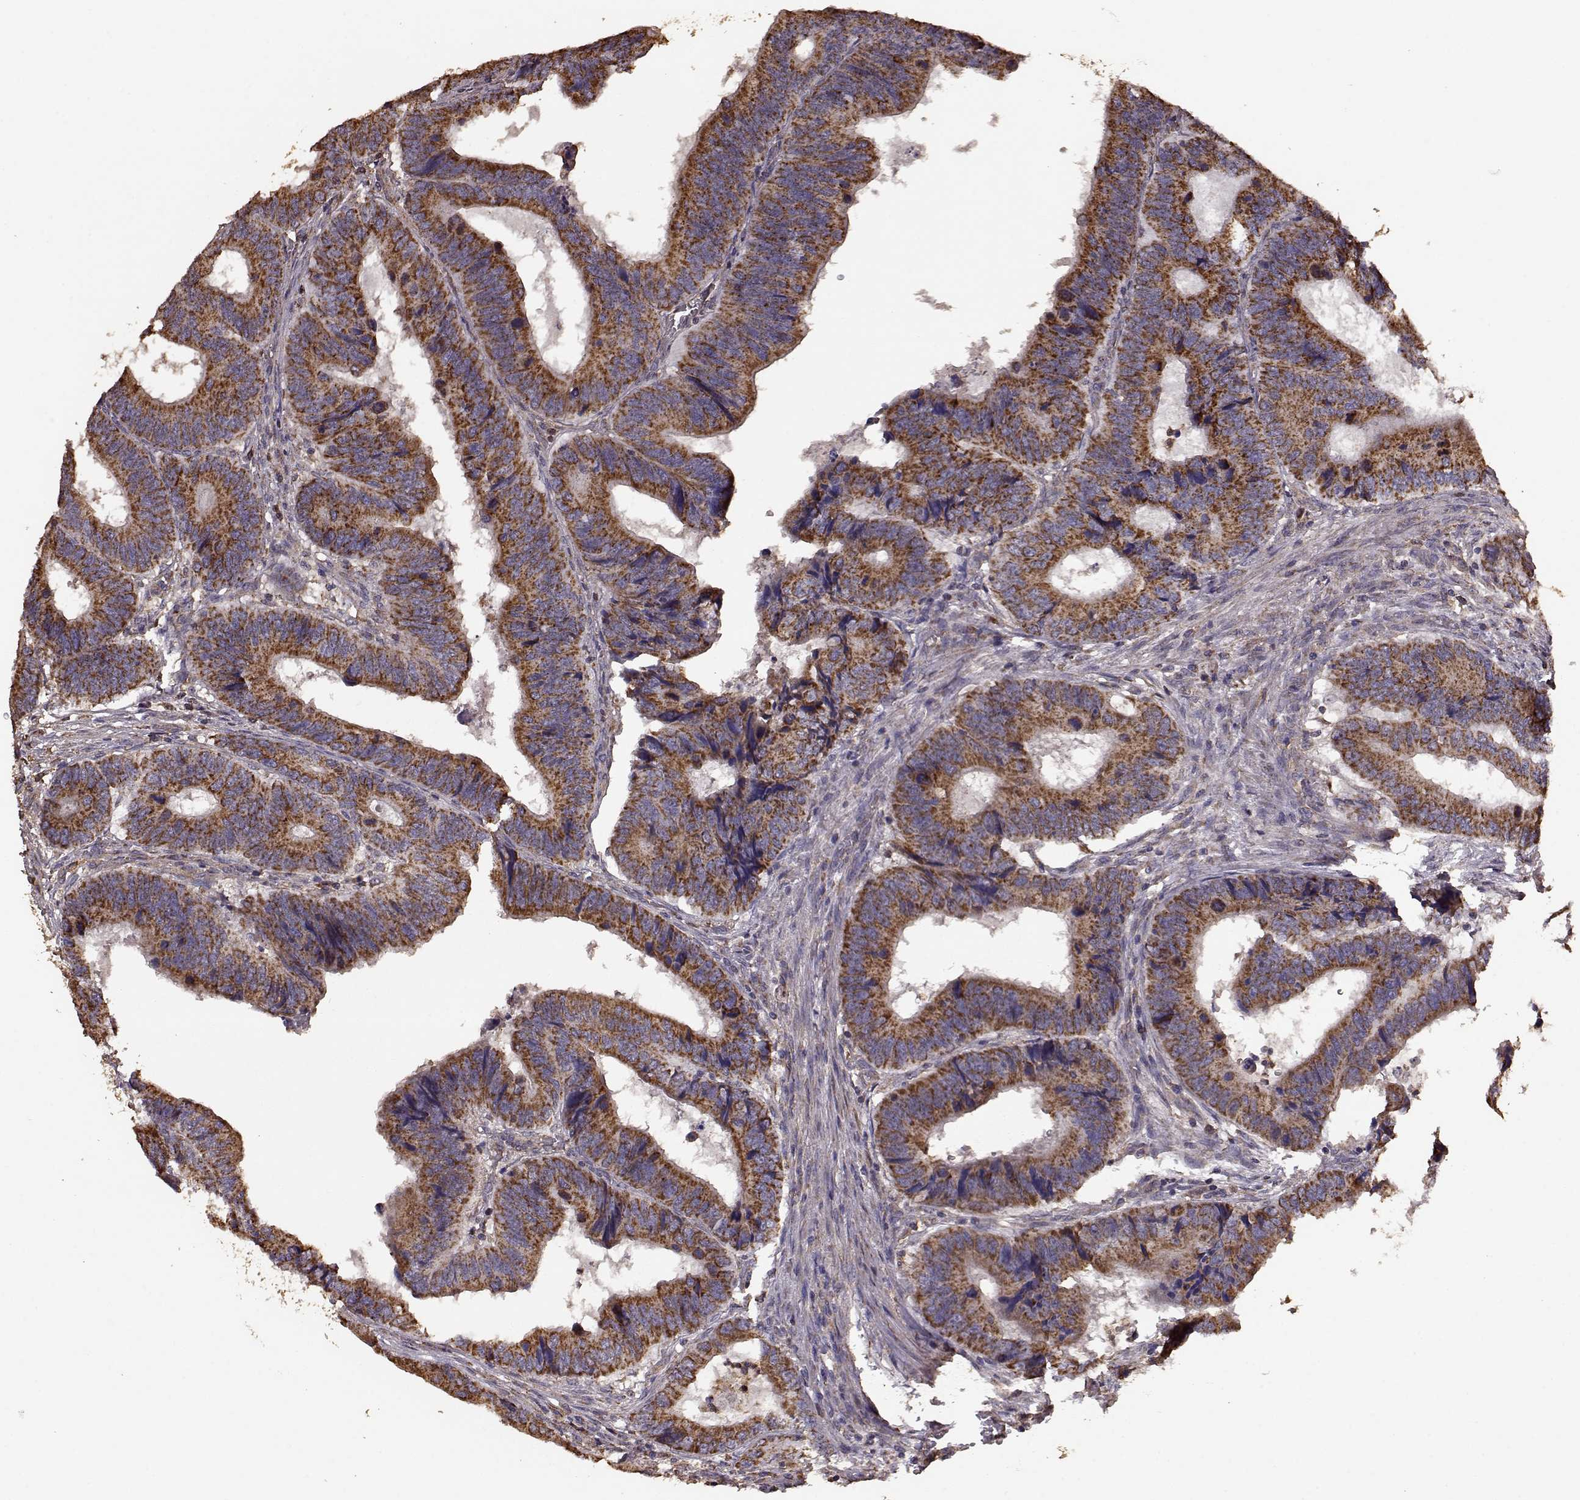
{"staining": {"intensity": "strong", "quantity": ">75%", "location": "cytoplasmic/membranous"}, "tissue": "colorectal cancer", "cell_type": "Tumor cells", "image_type": "cancer", "snomed": [{"axis": "morphology", "description": "Adenocarcinoma, NOS"}, {"axis": "topography", "description": "Colon"}], "caption": "Colorectal cancer (adenocarcinoma) stained with immunohistochemistry (IHC) reveals strong cytoplasmic/membranous staining in about >75% of tumor cells.", "gene": "PTGES2", "patient": {"sex": "male", "age": 53}}